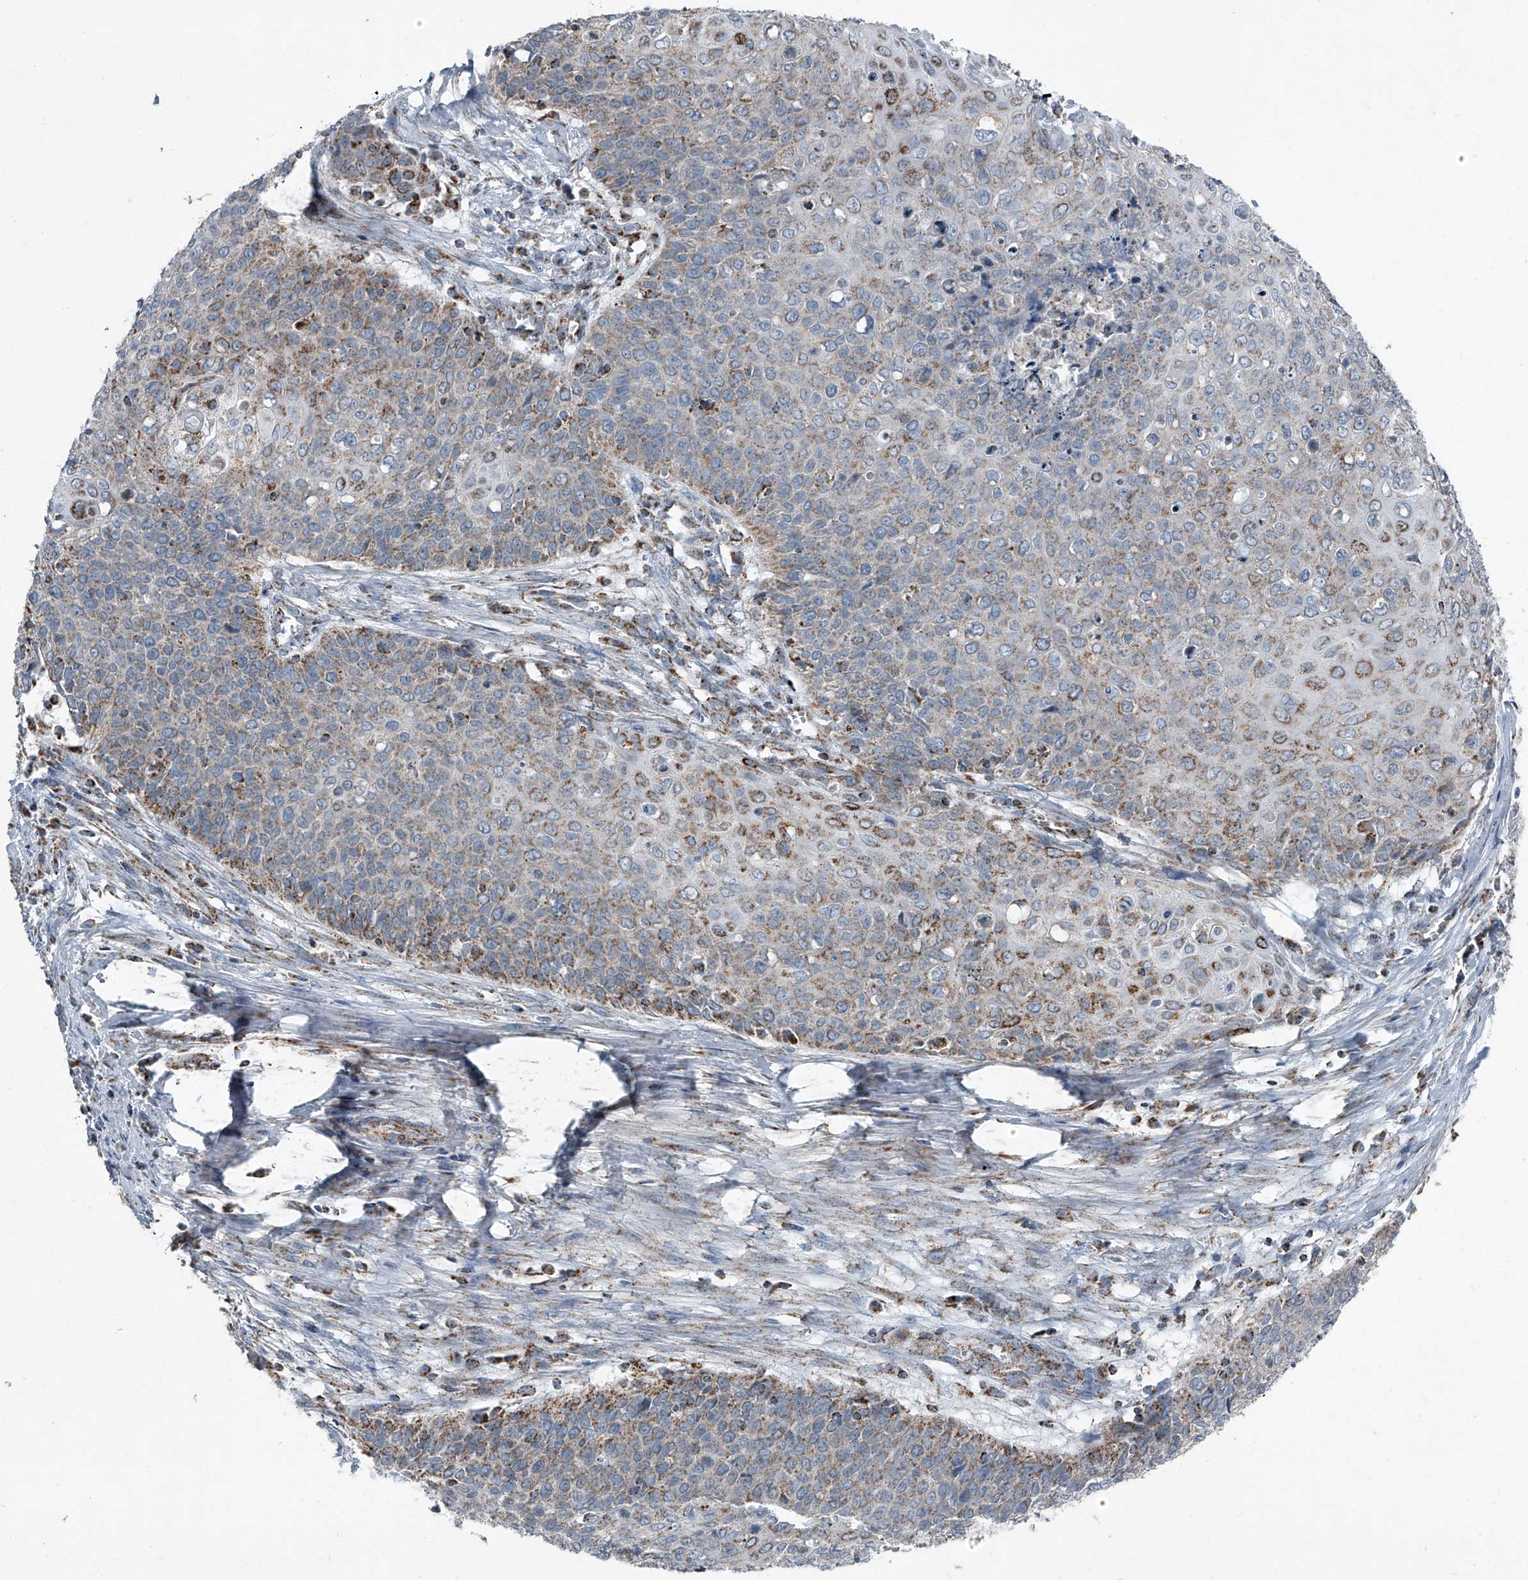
{"staining": {"intensity": "weak", "quantity": "25%-75%", "location": "cytoplasmic/membranous"}, "tissue": "cervical cancer", "cell_type": "Tumor cells", "image_type": "cancer", "snomed": [{"axis": "morphology", "description": "Squamous cell carcinoma, NOS"}, {"axis": "topography", "description": "Cervix"}], "caption": "Protein staining reveals weak cytoplasmic/membranous staining in about 25%-75% of tumor cells in cervical squamous cell carcinoma.", "gene": "CHRNA7", "patient": {"sex": "female", "age": 39}}